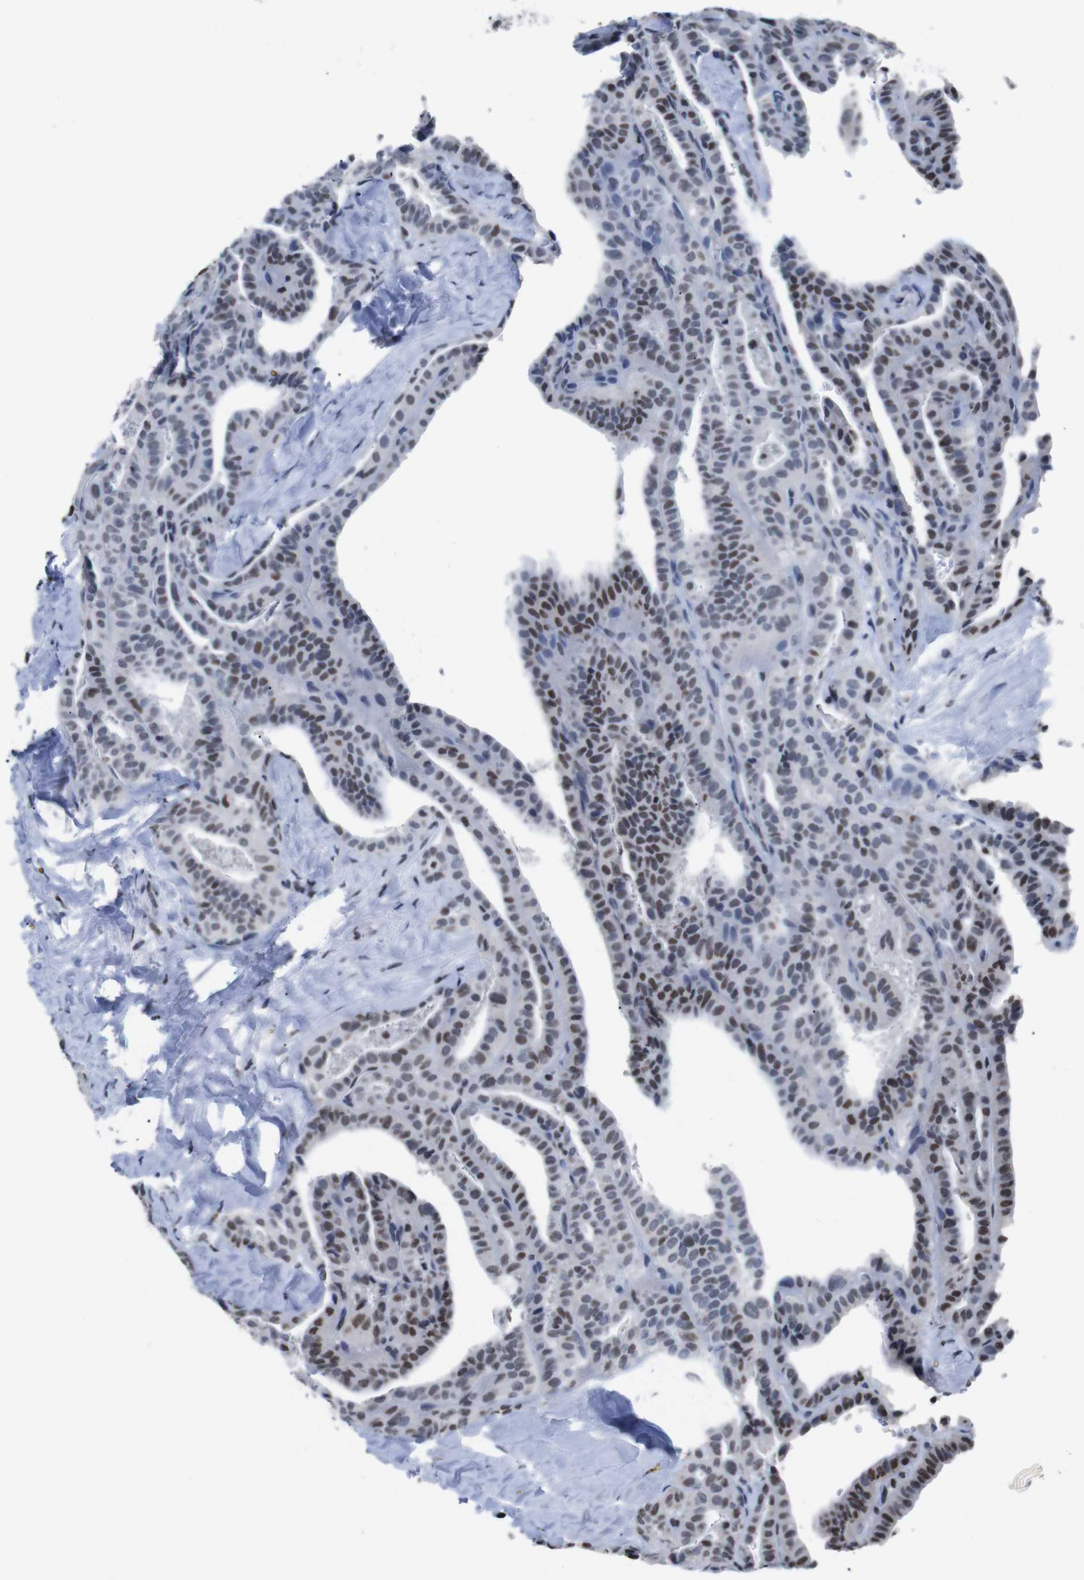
{"staining": {"intensity": "moderate", "quantity": ">75%", "location": "nuclear"}, "tissue": "thyroid cancer", "cell_type": "Tumor cells", "image_type": "cancer", "snomed": [{"axis": "morphology", "description": "Papillary adenocarcinoma, NOS"}, {"axis": "topography", "description": "Thyroid gland"}], "caption": "Tumor cells reveal moderate nuclear expression in approximately >75% of cells in thyroid cancer (papillary adenocarcinoma).", "gene": "PIP4P2", "patient": {"sex": "male", "age": 77}}